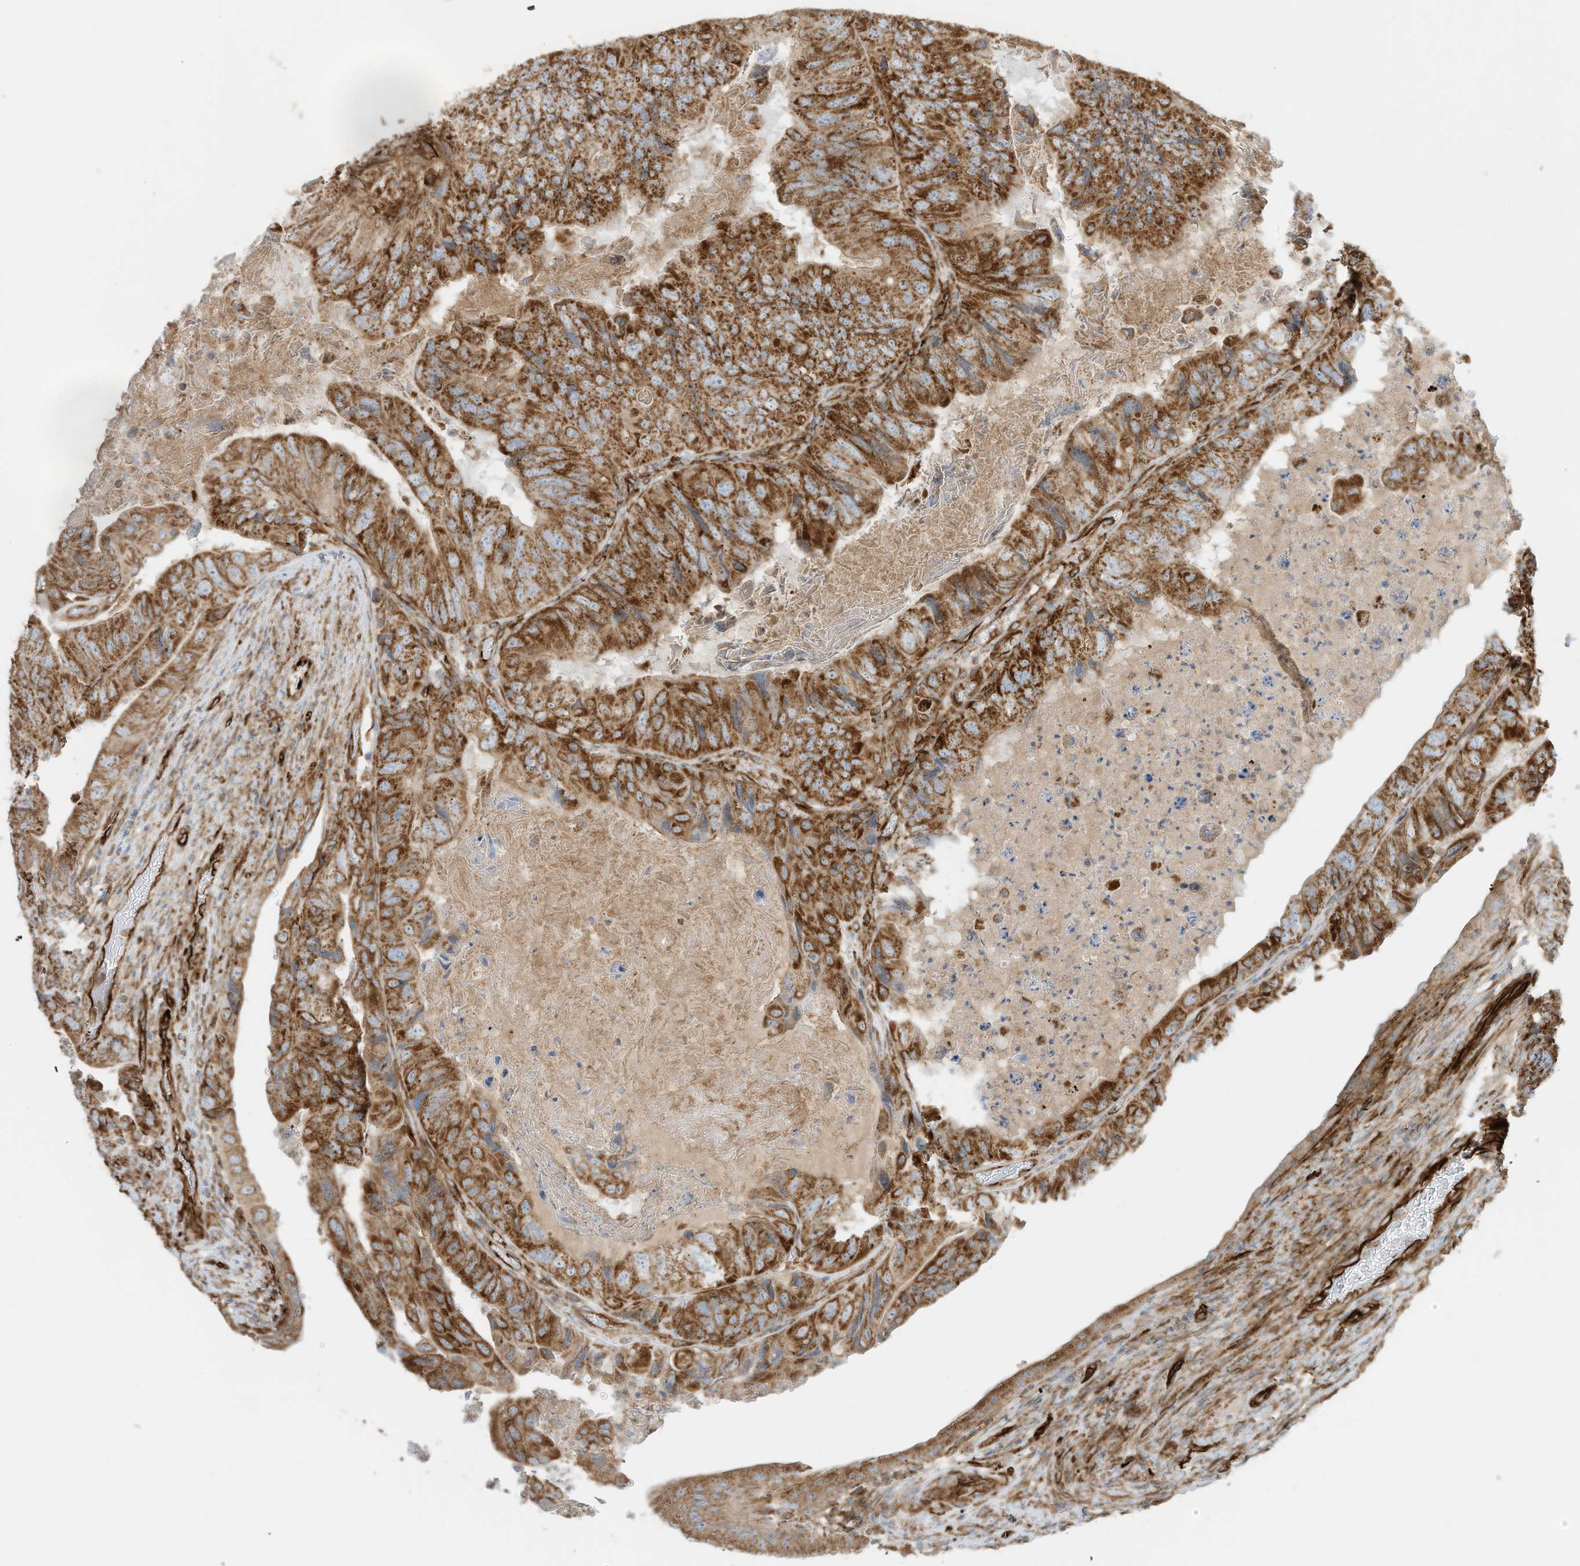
{"staining": {"intensity": "moderate", "quantity": ">75%", "location": "cytoplasmic/membranous"}, "tissue": "colorectal cancer", "cell_type": "Tumor cells", "image_type": "cancer", "snomed": [{"axis": "morphology", "description": "Adenocarcinoma, NOS"}, {"axis": "topography", "description": "Rectum"}], "caption": "A micrograph of human colorectal adenocarcinoma stained for a protein demonstrates moderate cytoplasmic/membranous brown staining in tumor cells.", "gene": "ABCB7", "patient": {"sex": "male", "age": 63}}